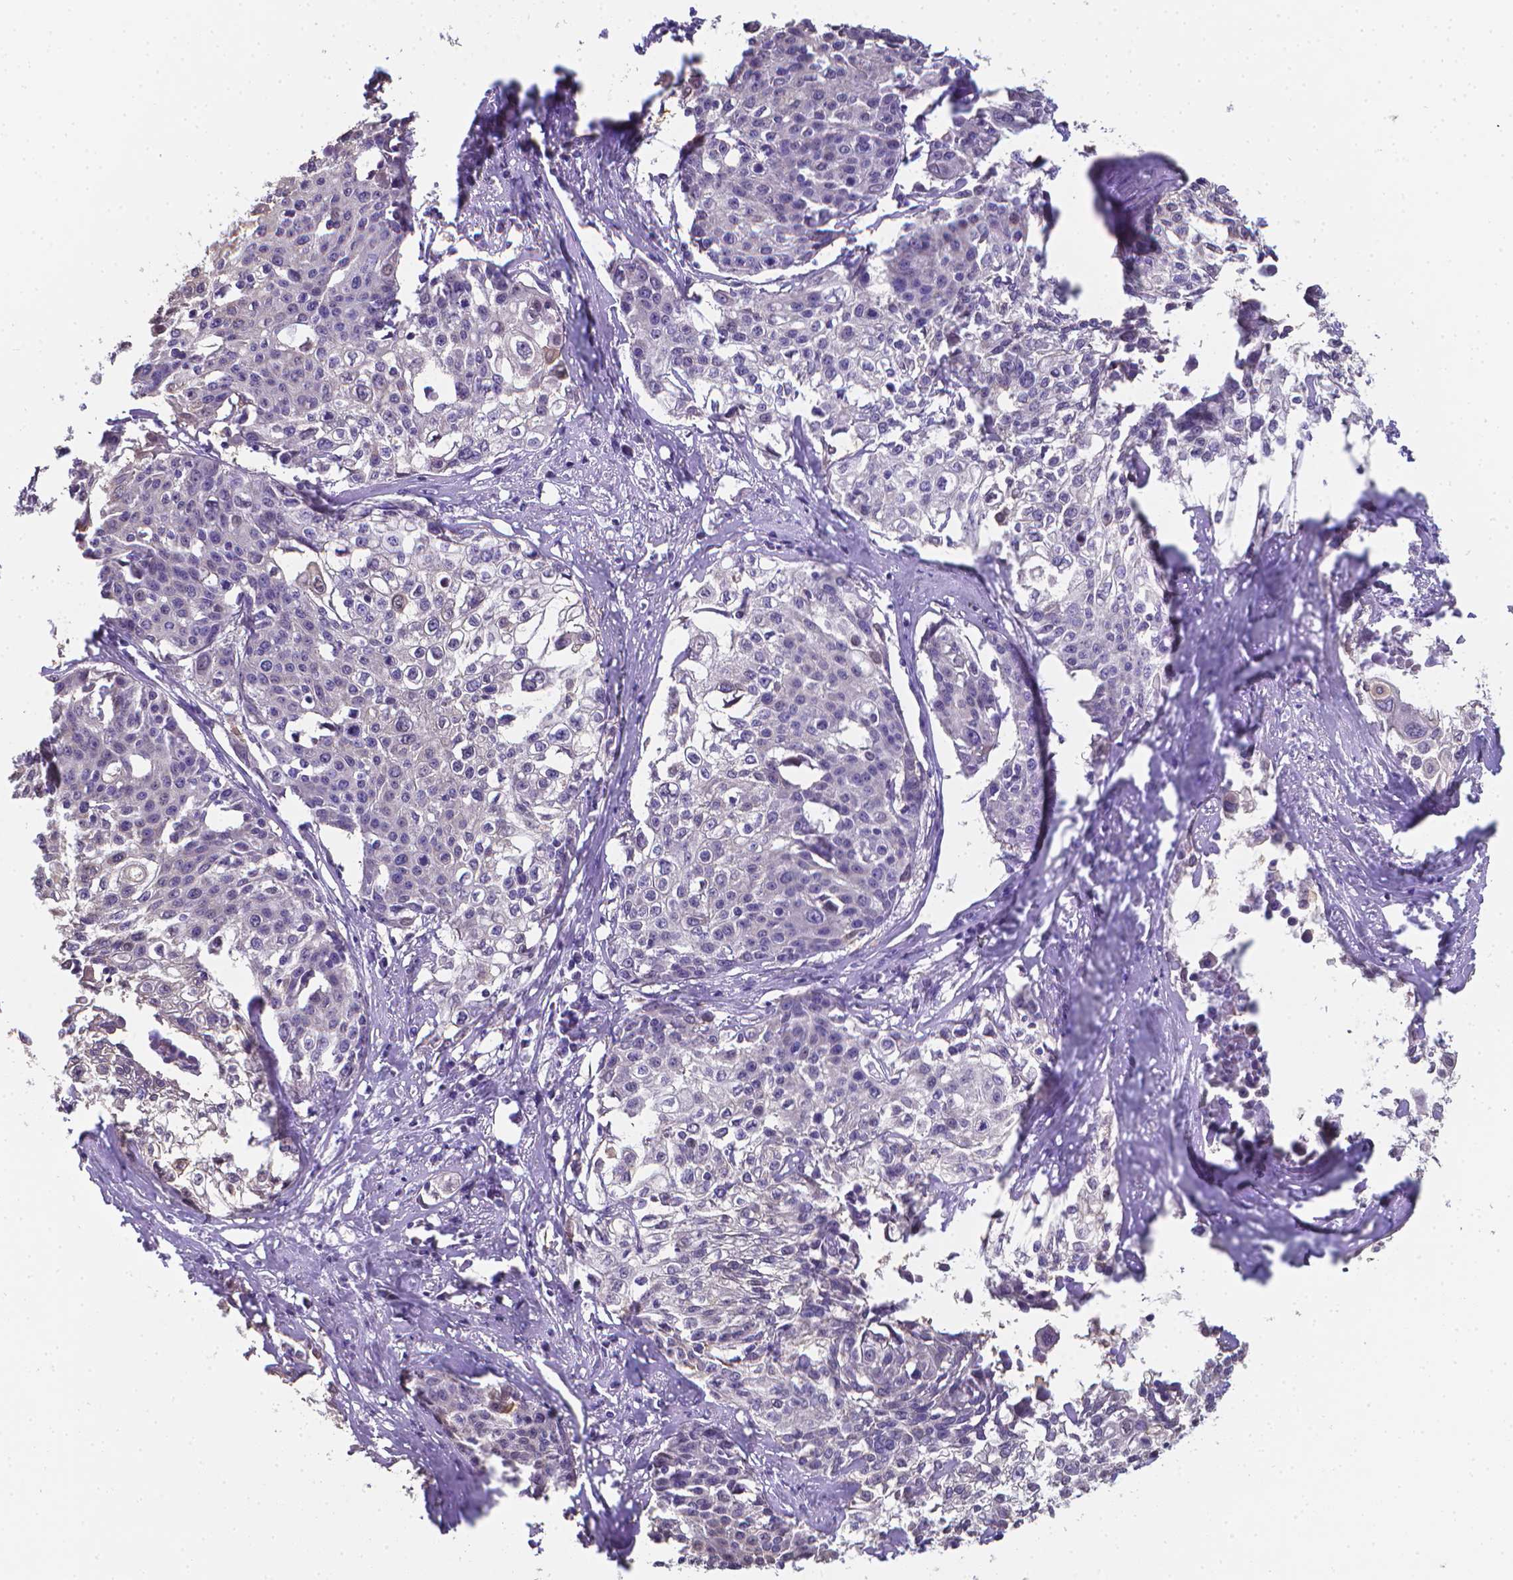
{"staining": {"intensity": "negative", "quantity": "none", "location": "none"}, "tissue": "cervical cancer", "cell_type": "Tumor cells", "image_type": "cancer", "snomed": [{"axis": "morphology", "description": "Squamous cell carcinoma, NOS"}, {"axis": "topography", "description": "Cervix"}], "caption": "An image of squamous cell carcinoma (cervical) stained for a protein exhibits no brown staining in tumor cells.", "gene": "LRRC73", "patient": {"sex": "female", "age": 39}}